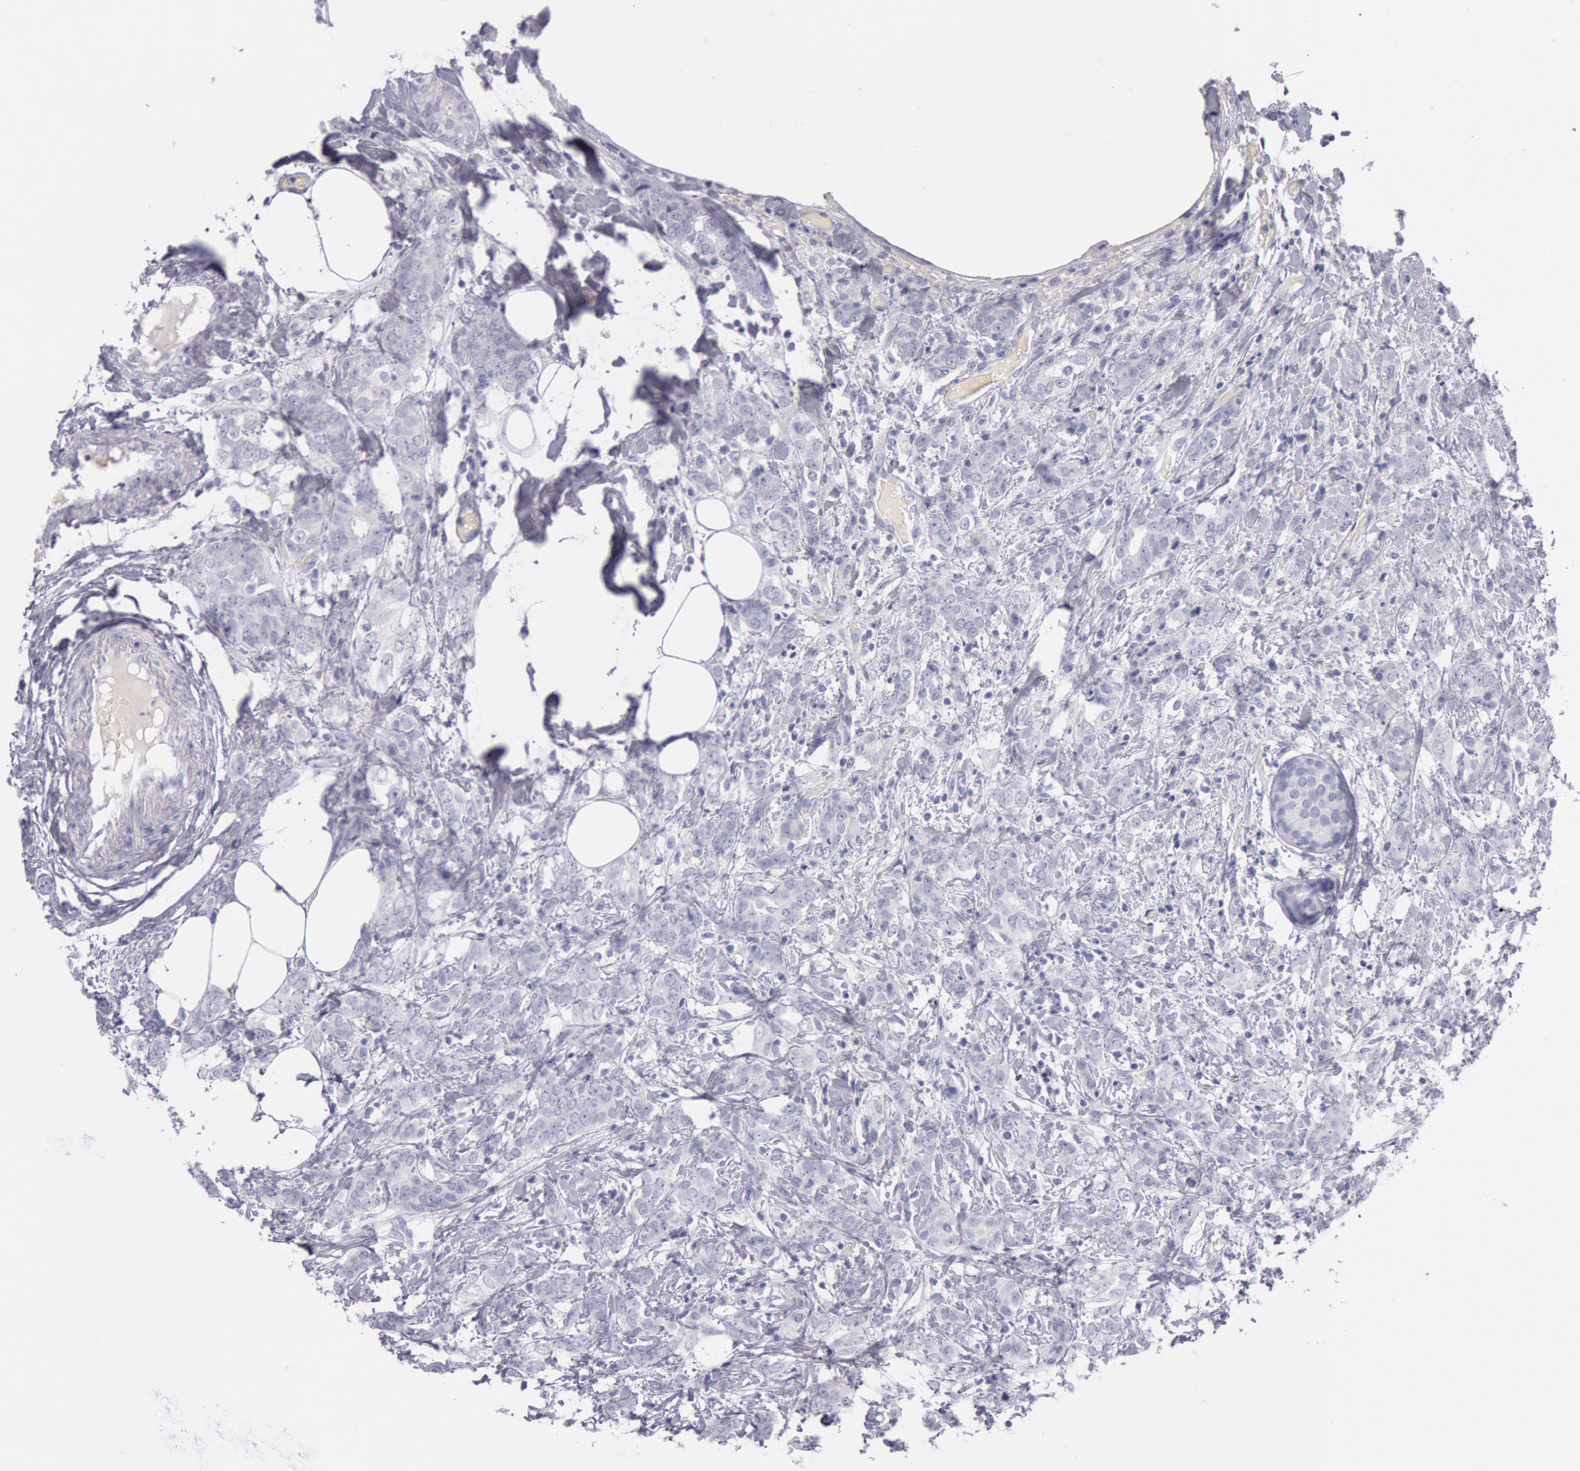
{"staining": {"intensity": "negative", "quantity": "none", "location": "none"}, "tissue": "breast cancer", "cell_type": "Tumor cells", "image_type": "cancer", "snomed": [{"axis": "morphology", "description": "Duct carcinoma"}, {"axis": "topography", "description": "Breast"}], "caption": "IHC of breast infiltrating ductal carcinoma displays no staining in tumor cells.", "gene": "EGFR", "patient": {"sex": "female", "age": 53}}